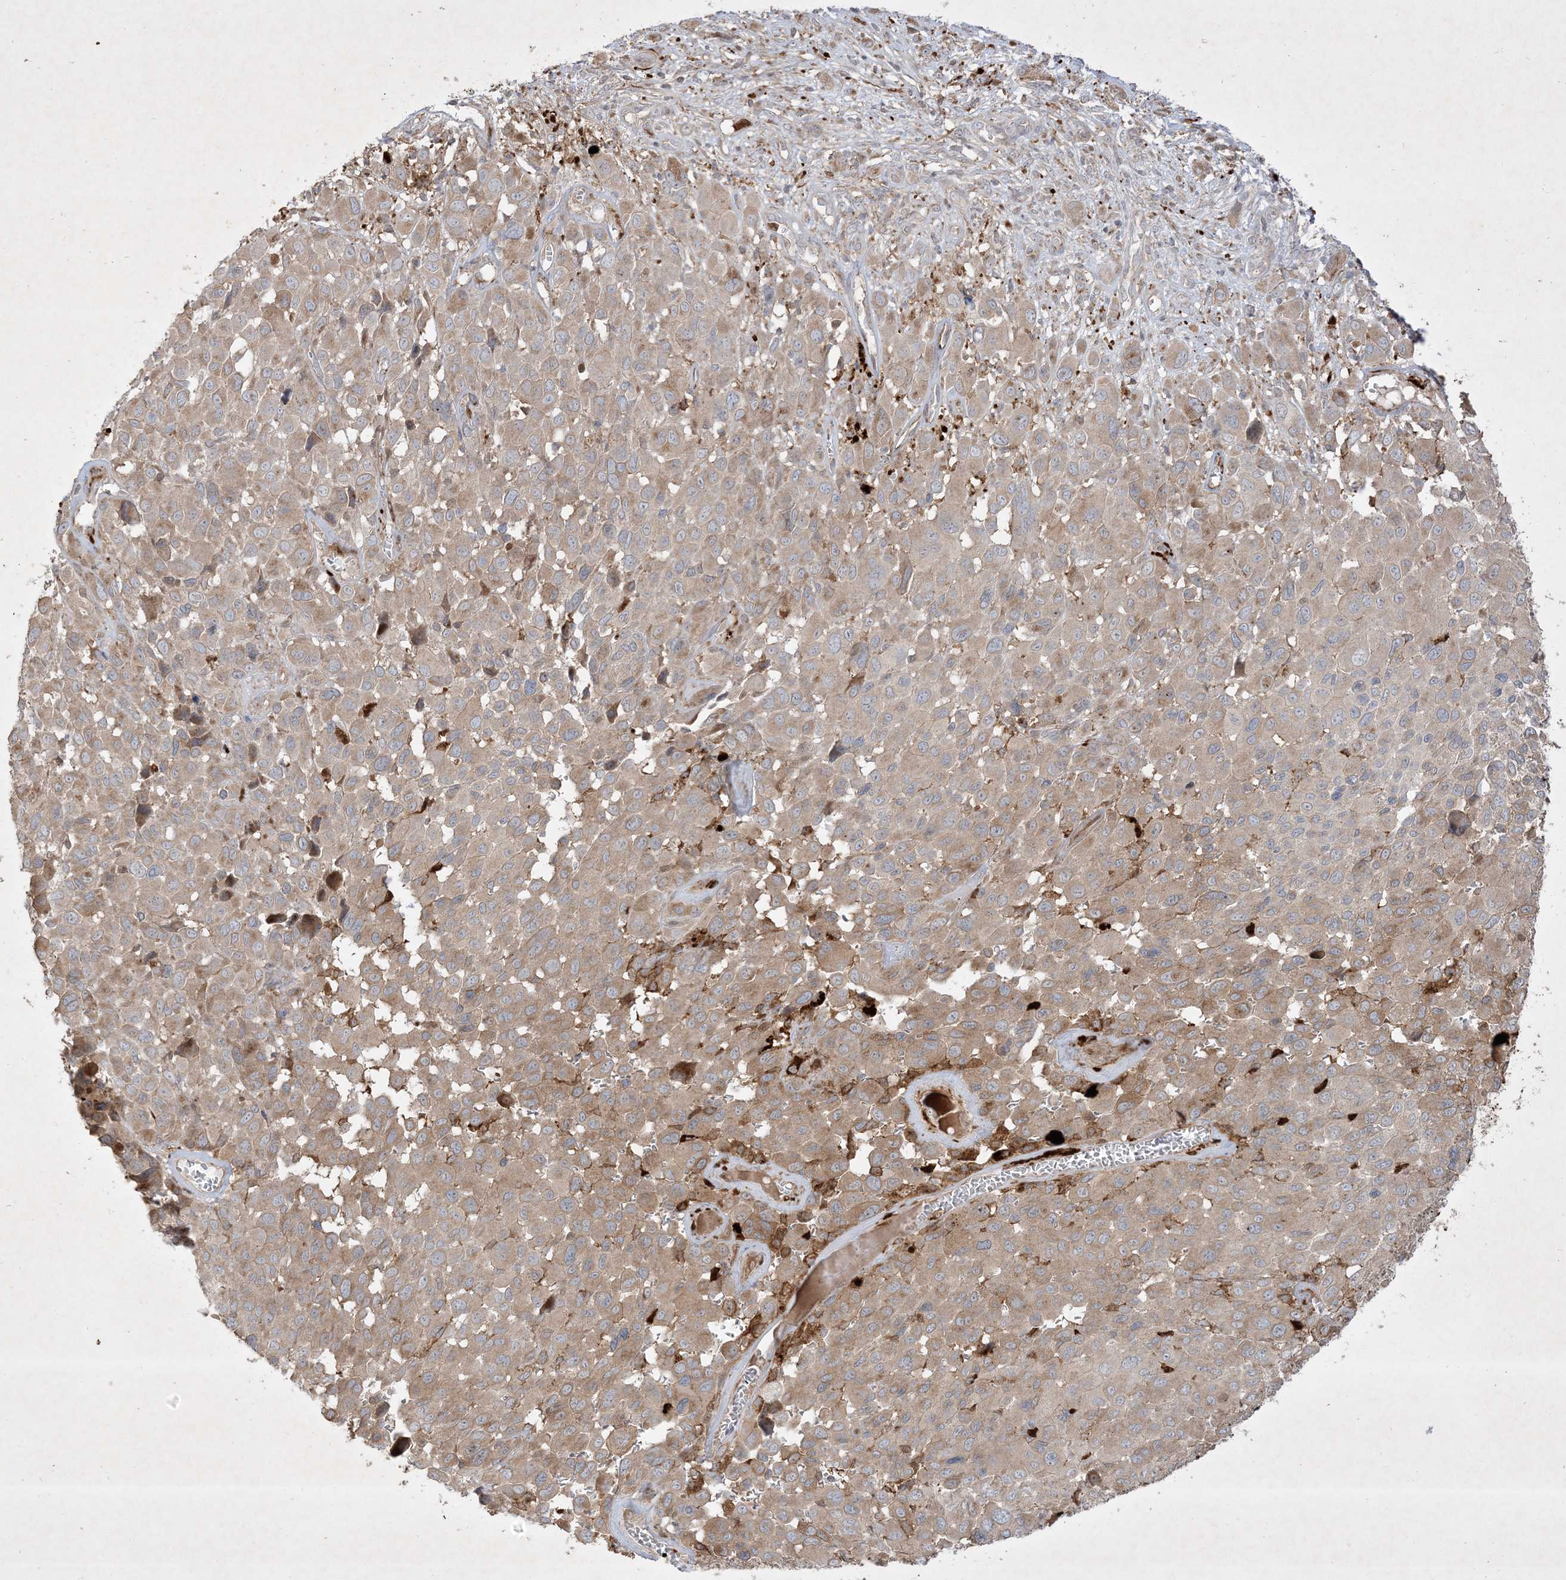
{"staining": {"intensity": "weak", "quantity": ">75%", "location": "cytoplasmic/membranous"}, "tissue": "melanoma", "cell_type": "Tumor cells", "image_type": "cancer", "snomed": [{"axis": "morphology", "description": "Malignant melanoma, NOS"}, {"axis": "topography", "description": "Skin of trunk"}], "caption": "Approximately >75% of tumor cells in human melanoma show weak cytoplasmic/membranous protein expression as visualized by brown immunohistochemical staining.", "gene": "IFT57", "patient": {"sex": "male", "age": 71}}